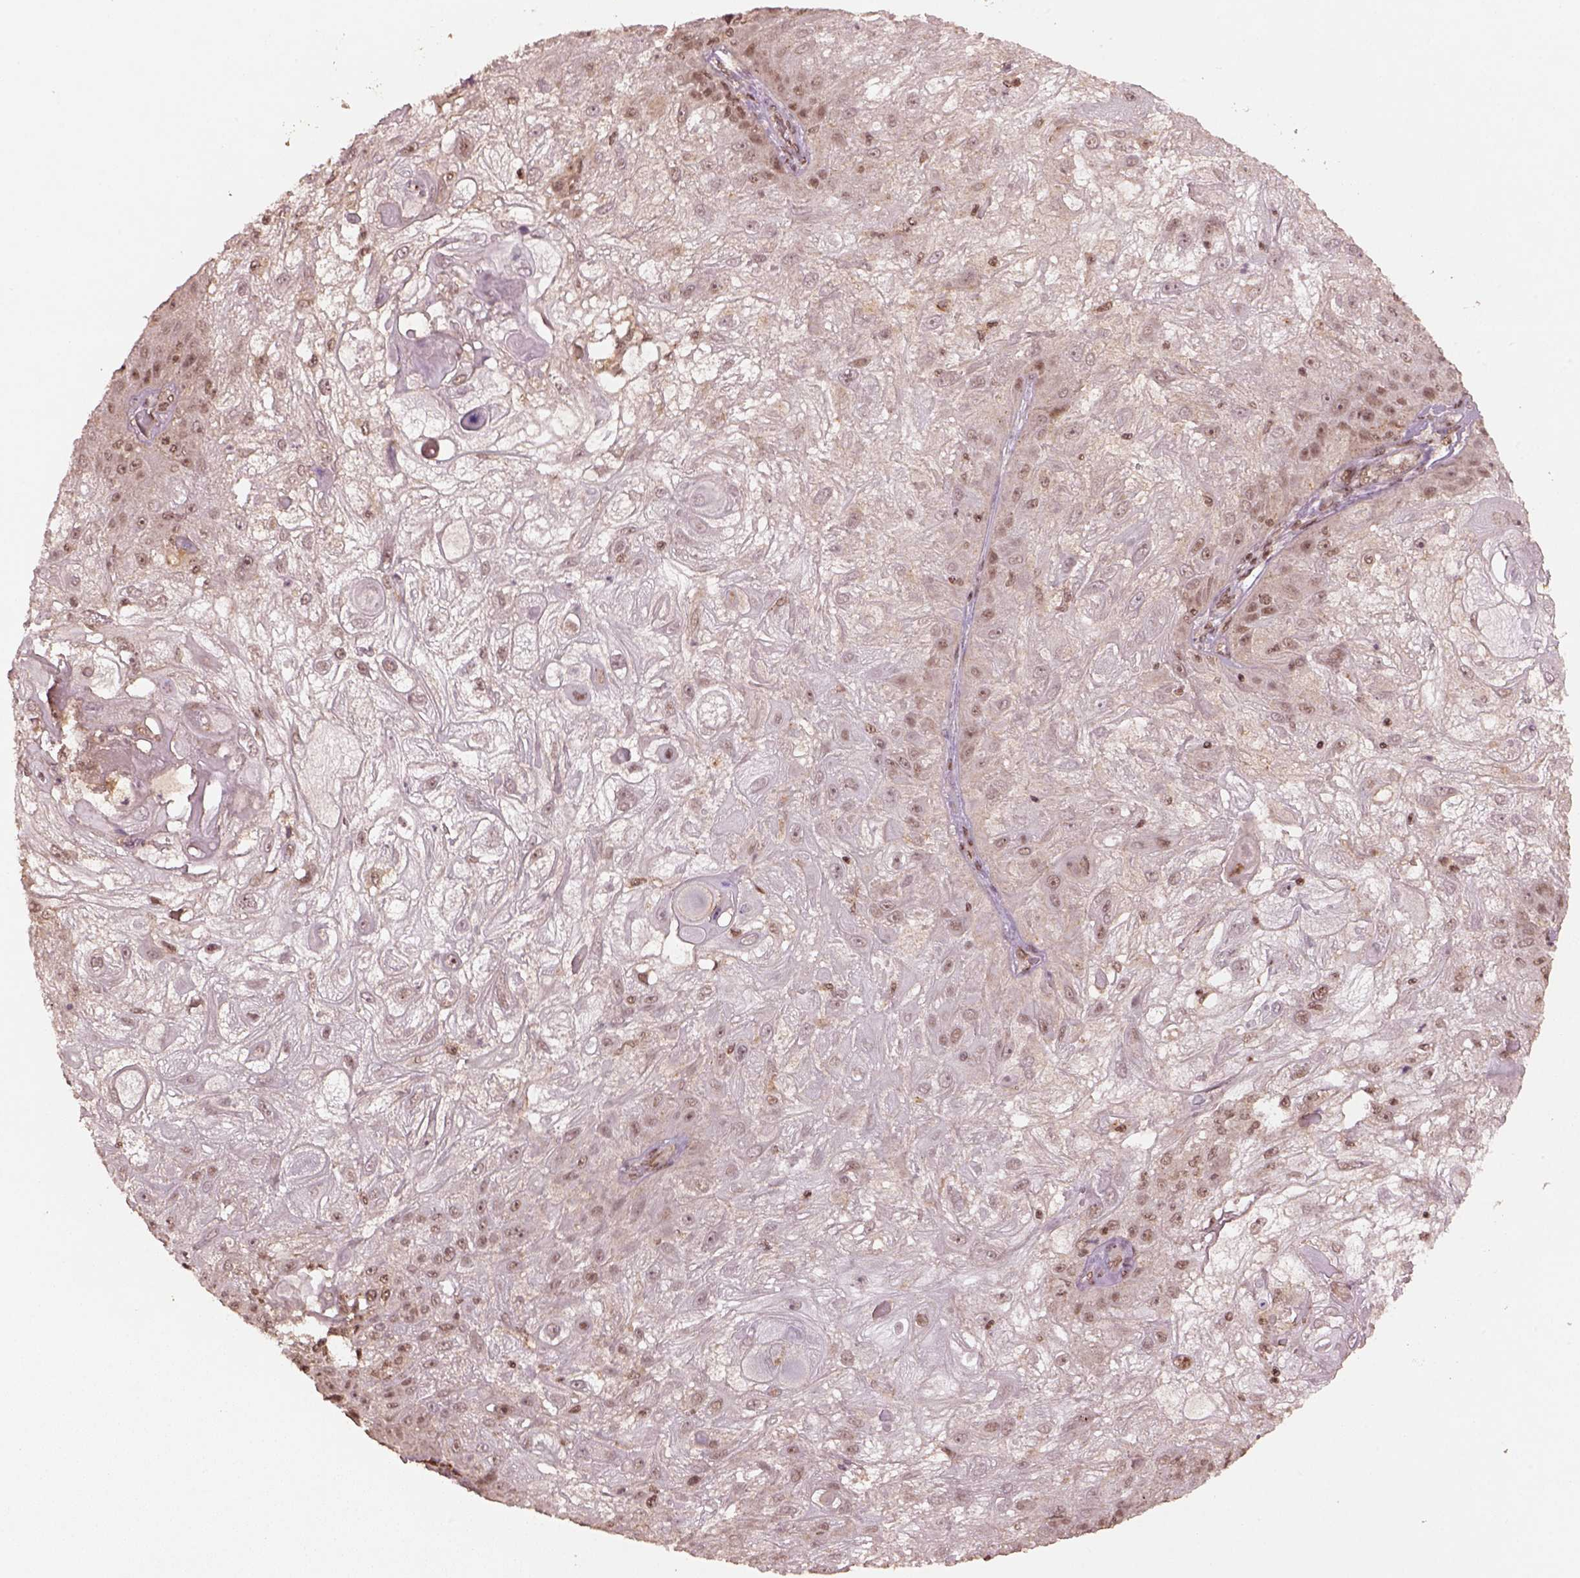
{"staining": {"intensity": "moderate", "quantity": "25%-75%", "location": "nuclear"}, "tissue": "skin cancer", "cell_type": "Tumor cells", "image_type": "cancer", "snomed": [{"axis": "morphology", "description": "Normal tissue, NOS"}, {"axis": "morphology", "description": "Squamous cell carcinoma, NOS"}, {"axis": "topography", "description": "Skin"}], "caption": "This is a histology image of immunohistochemistry staining of squamous cell carcinoma (skin), which shows moderate positivity in the nuclear of tumor cells.", "gene": "BRD9", "patient": {"sex": "female", "age": 83}}